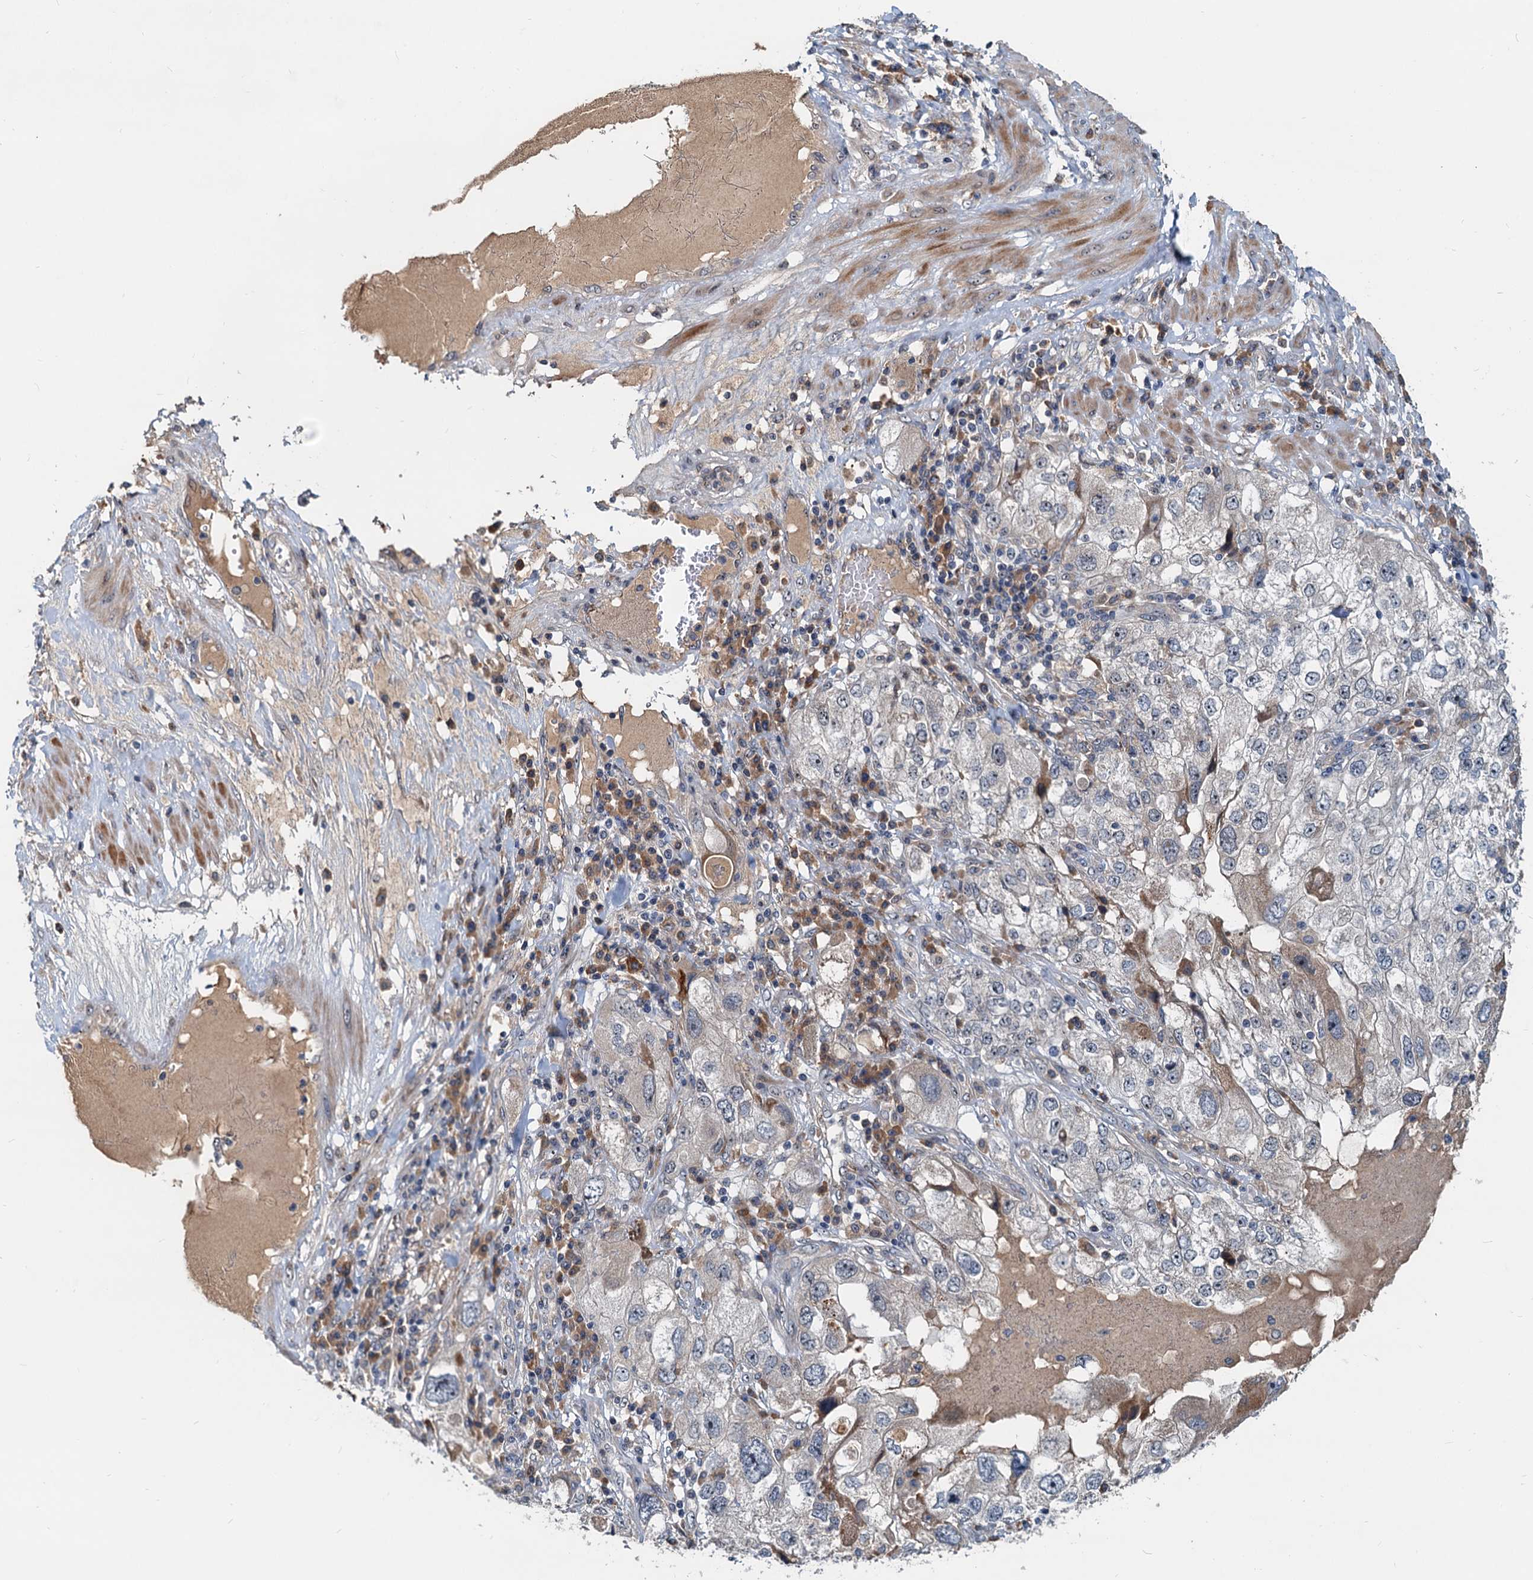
{"staining": {"intensity": "negative", "quantity": "none", "location": "none"}, "tissue": "endometrial cancer", "cell_type": "Tumor cells", "image_type": "cancer", "snomed": [{"axis": "morphology", "description": "Adenocarcinoma, NOS"}, {"axis": "topography", "description": "Endometrium"}], "caption": "DAB (3,3'-diaminobenzidine) immunohistochemical staining of endometrial cancer displays no significant positivity in tumor cells.", "gene": "RGS7BP", "patient": {"sex": "female", "age": 49}}